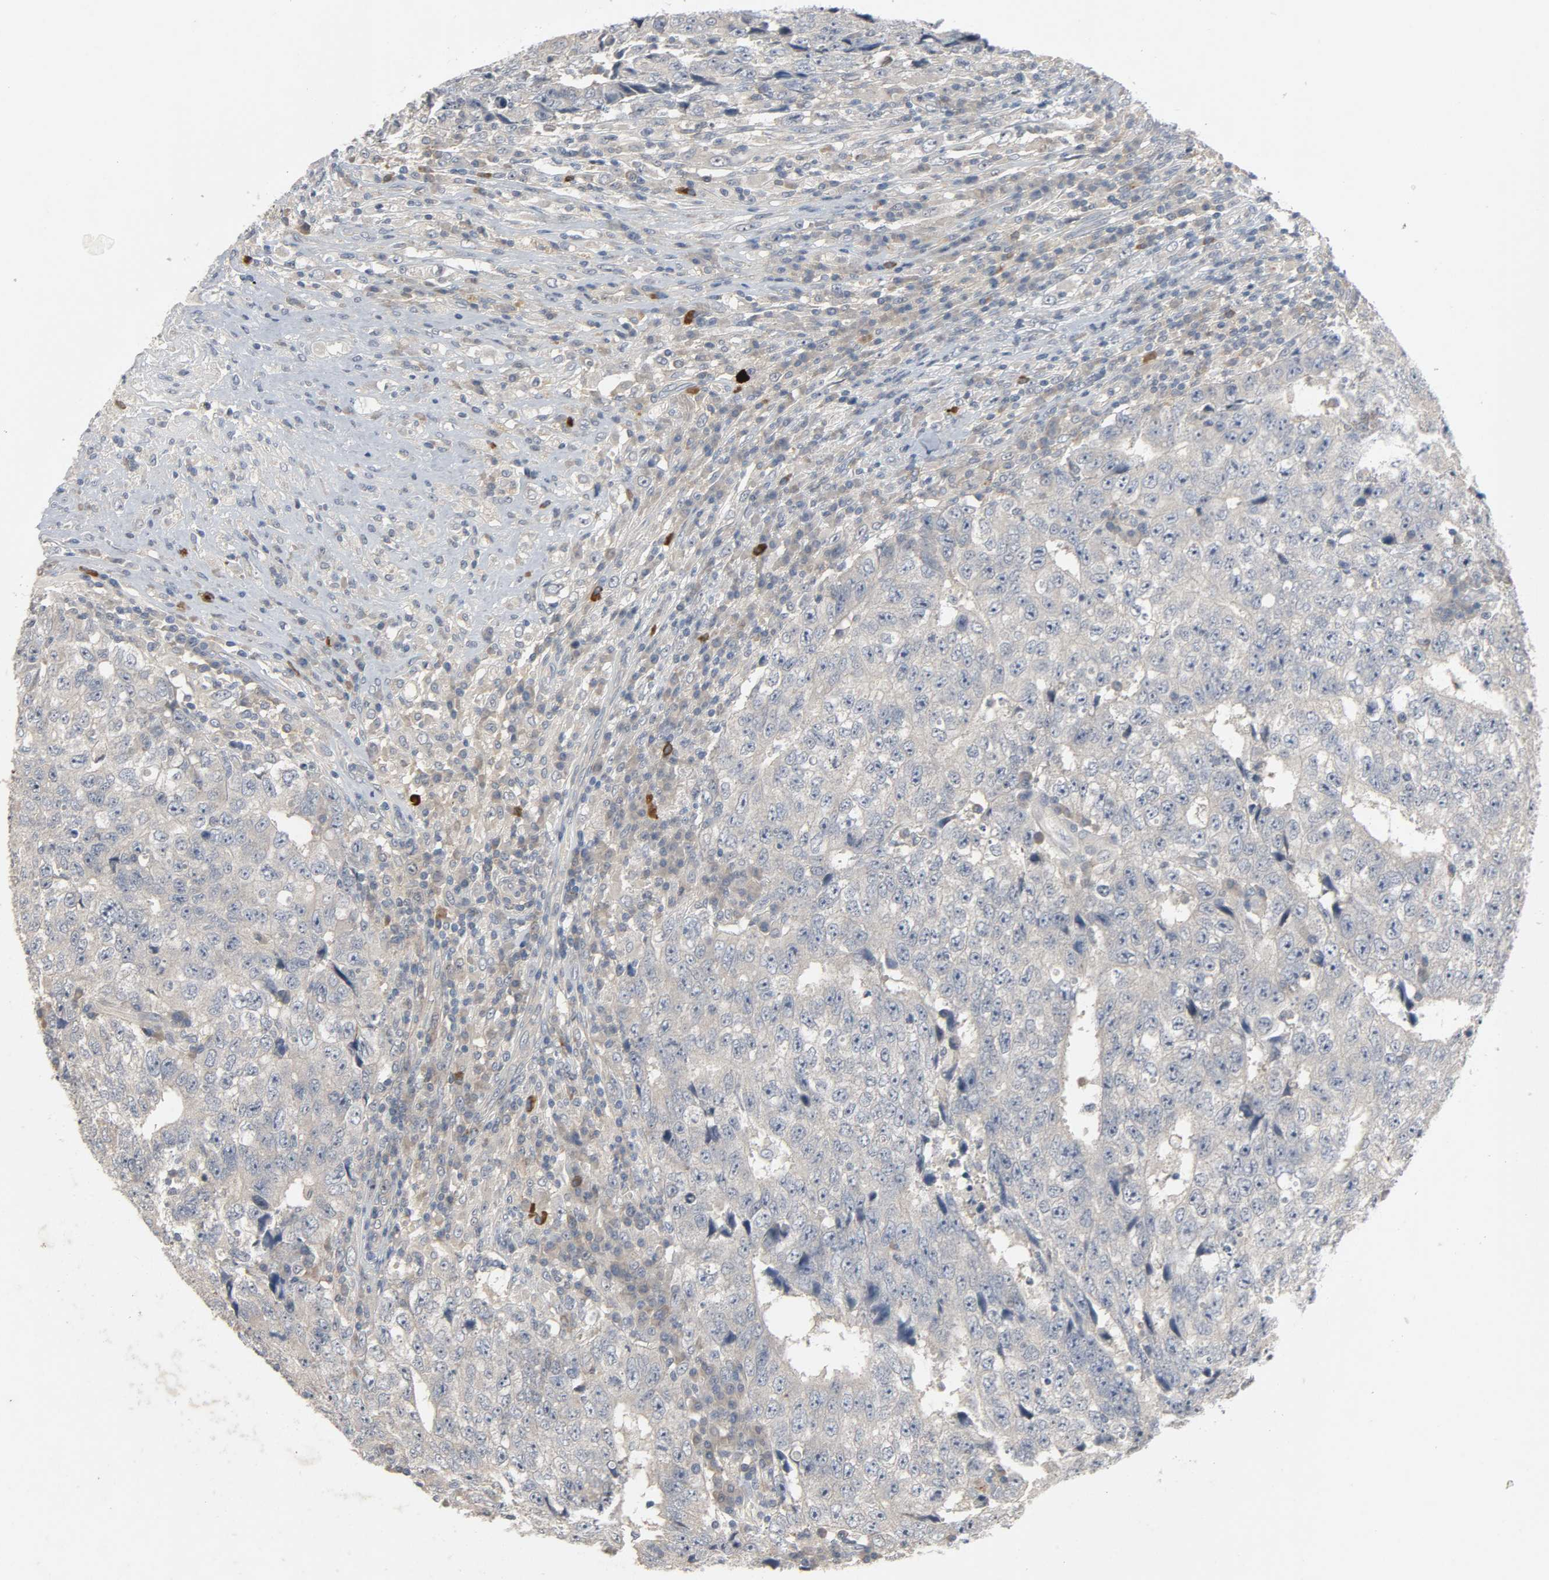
{"staining": {"intensity": "negative", "quantity": "none", "location": "none"}, "tissue": "testis cancer", "cell_type": "Tumor cells", "image_type": "cancer", "snomed": [{"axis": "morphology", "description": "Necrosis, NOS"}, {"axis": "morphology", "description": "Carcinoma, Embryonal, NOS"}, {"axis": "topography", "description": "Testis"}], "caption": "Immunohistochemistry histopathology image of neoplastic tissue: human testis cancer (embryonal carcinoma) stained with DAB demonstrates no significant protein staining in tumor cells.", "gene": "CD4", "patient": {"sex": "male", "age": 19}}